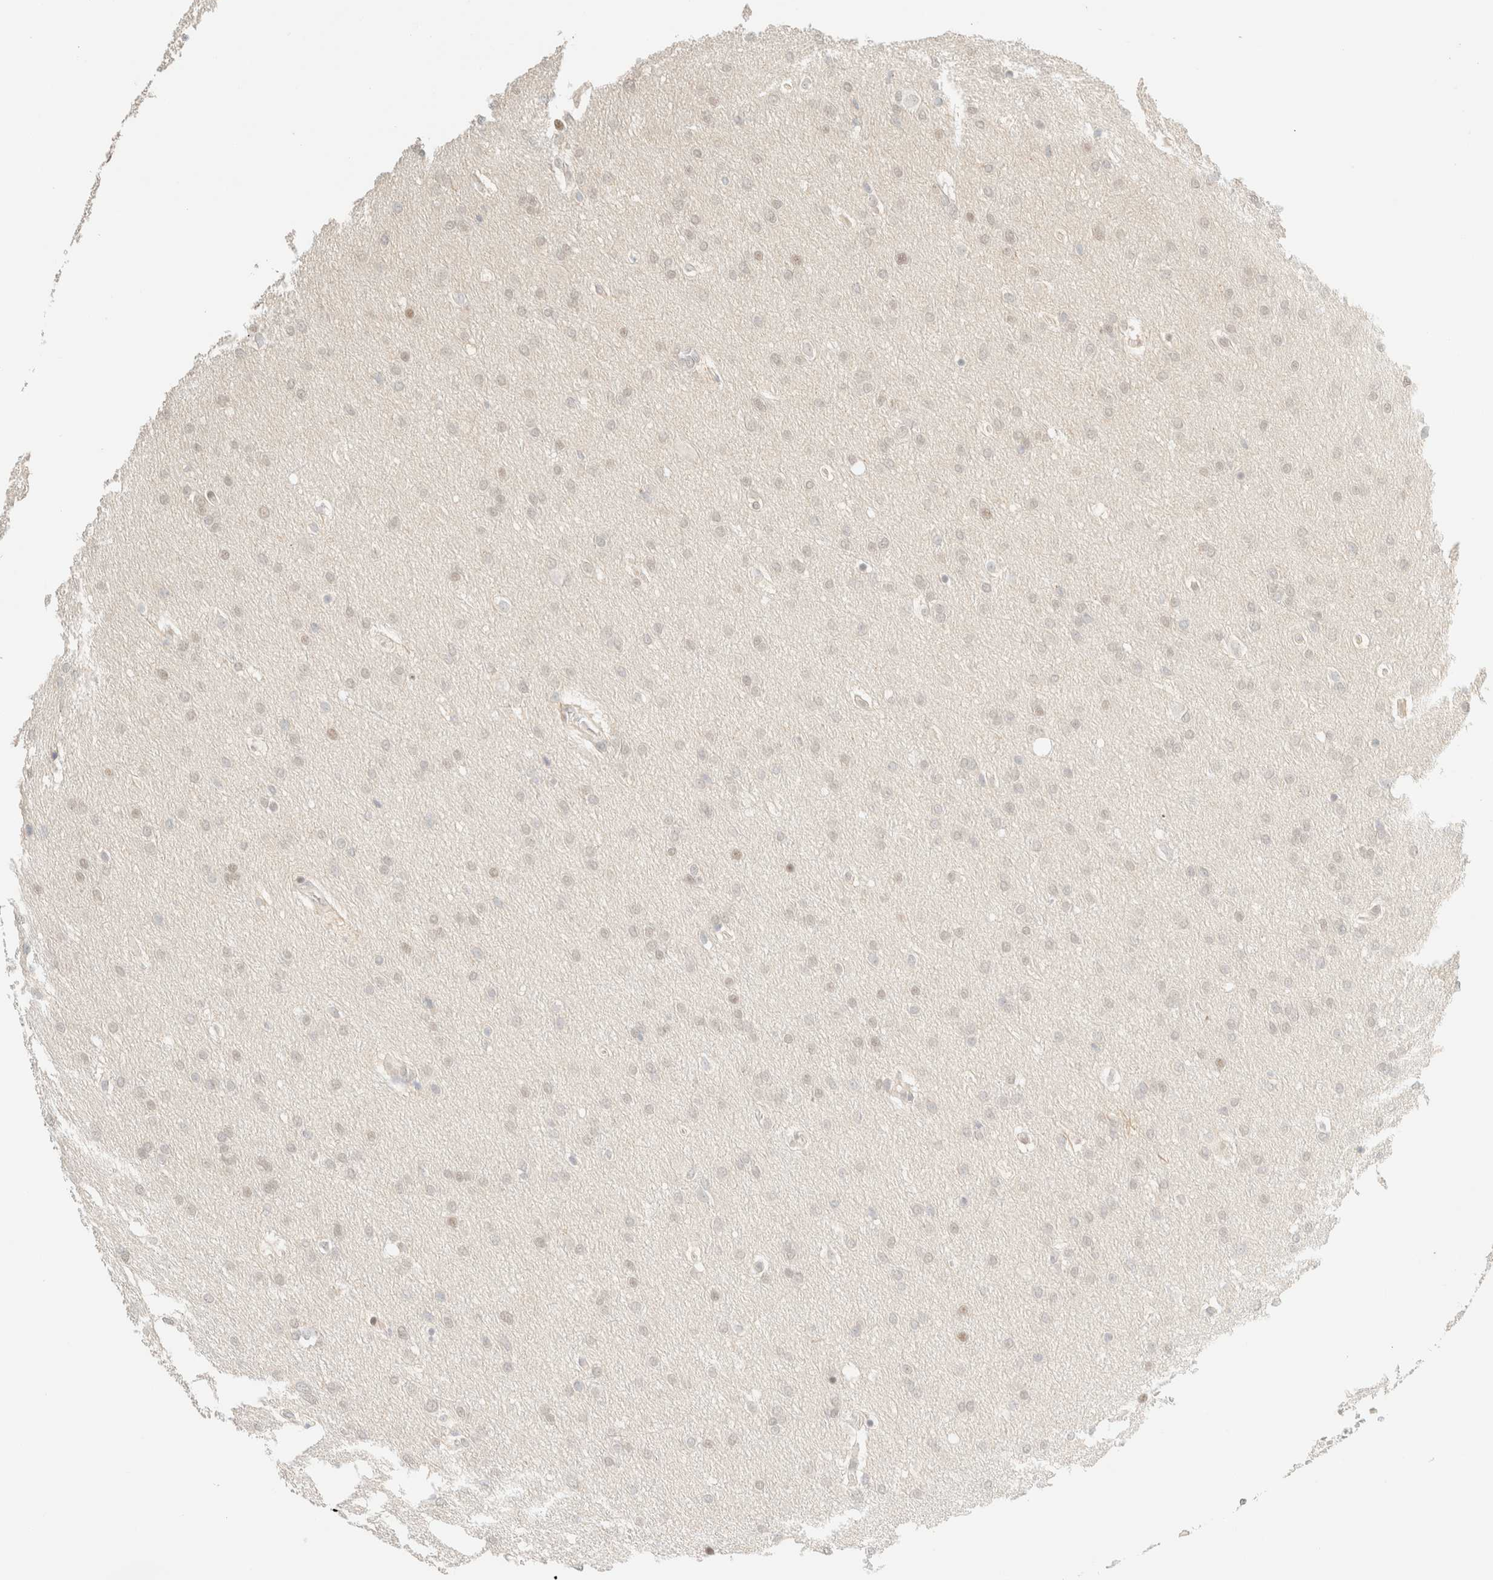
{"staining": {"intensity": "weak", "quantity": "<25%", "location": "nuclear"}, "tissue": "glioma", "cell_type": "Tumor cells", "image_type": "cancer", "snomed": [{"axis": "morphology", "description": "Glioma, malignant, Low grade"}, {"axis": "topography", "description": "Brain"}], "caption": "A high-resolution photomicrograph shows IHC staining of glioma, which exhibits no significant positivity in tumor cells.", "gene": "TSR1", "patient": {"sex": "female", "age": 37}}